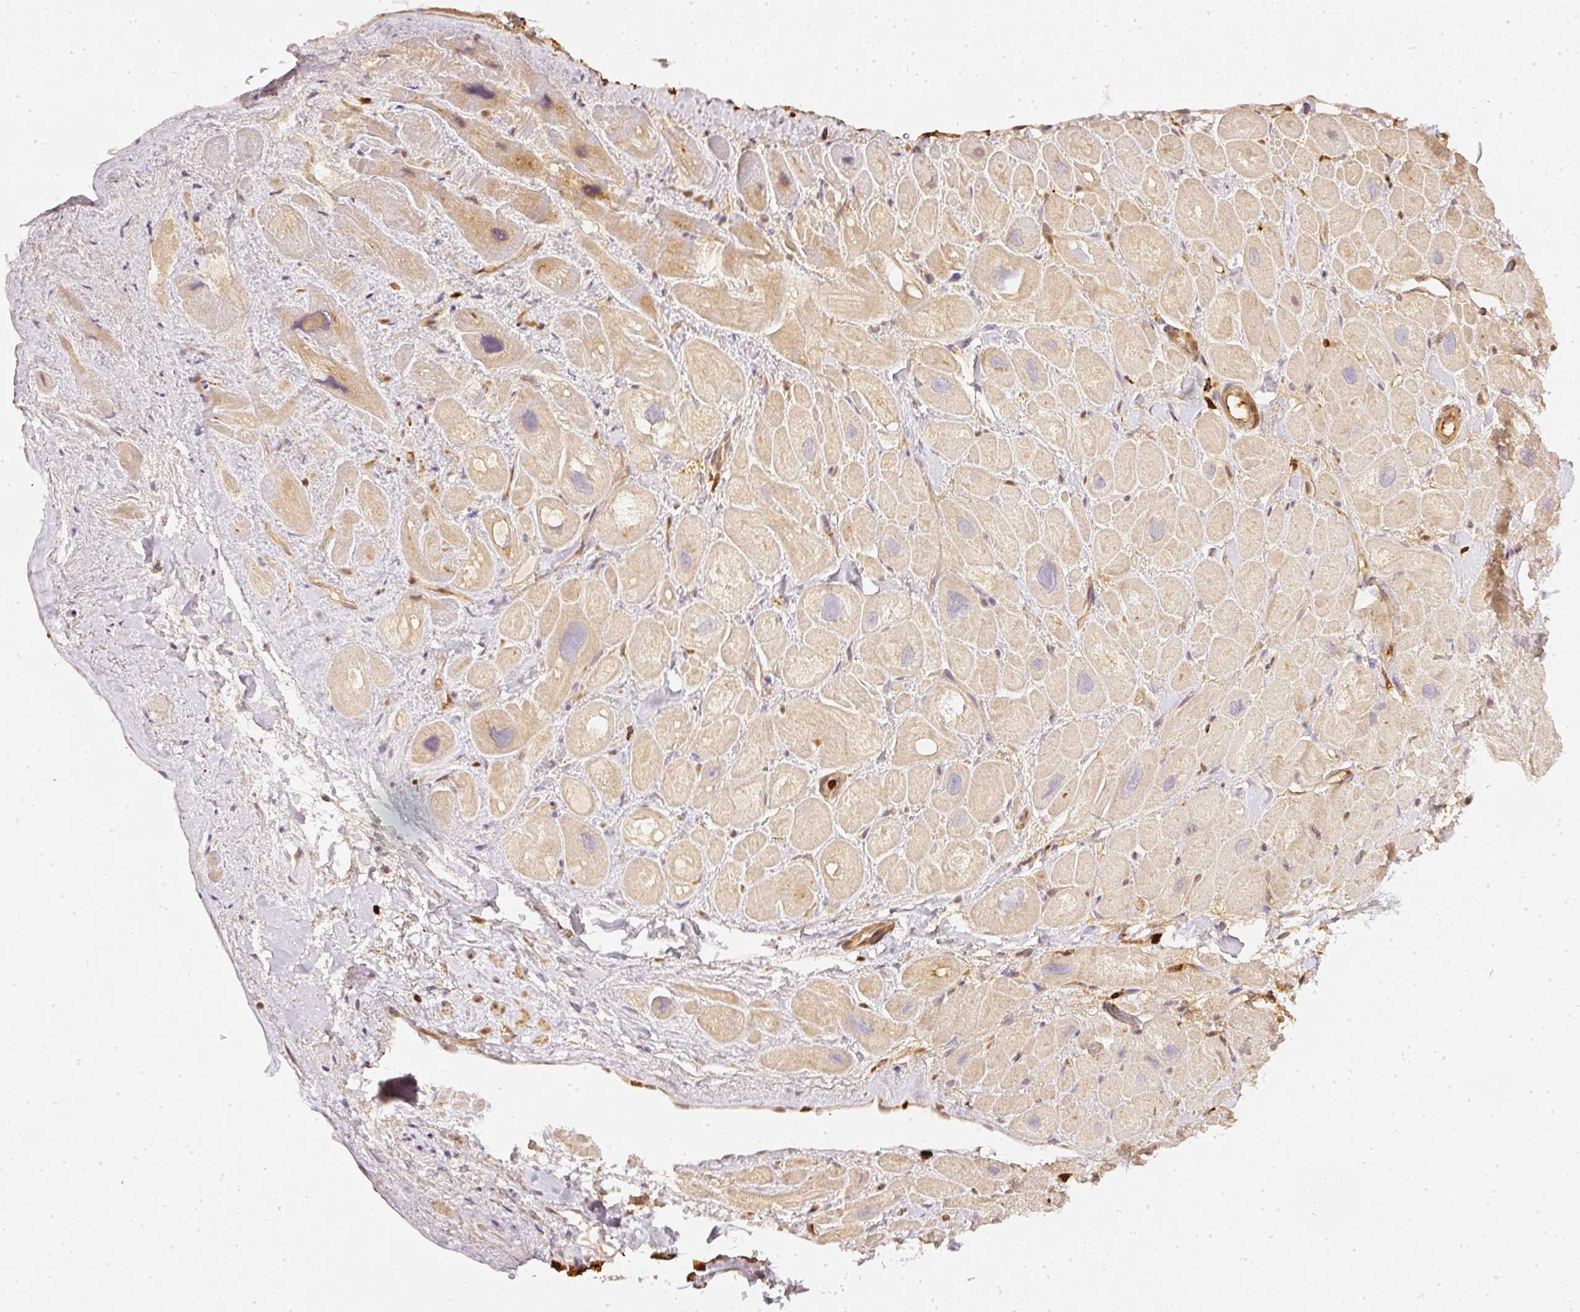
{"staining": {"intensity": "weak", "quantity": "25%-75%", "location": "cytoplasmic/membranous"}, "tissue": "heart muscle", "cell_type": "Cardiomyocytes", "image_type": "normal", "snomed": [{"axis": "morphology", "description": "Normal tissue, NOS"}, {"axis": "topography", "description": "Heart"}], "caption": "IHC staining of unremarkable heart muscle, which shows low levels of weak cytoplasmic/membranous expression in about 25%-75% of cardiomyocytes indicating weak cytoplasmic/membranous protein expression. The staining was performed using DAB (3,3'-diaminobenzidine) (brown) for protein detection and nuclei were counterstained in hematoxylin (blue).", "gene": "PFN1", "patient": {"sex": "male", "age": 49}}